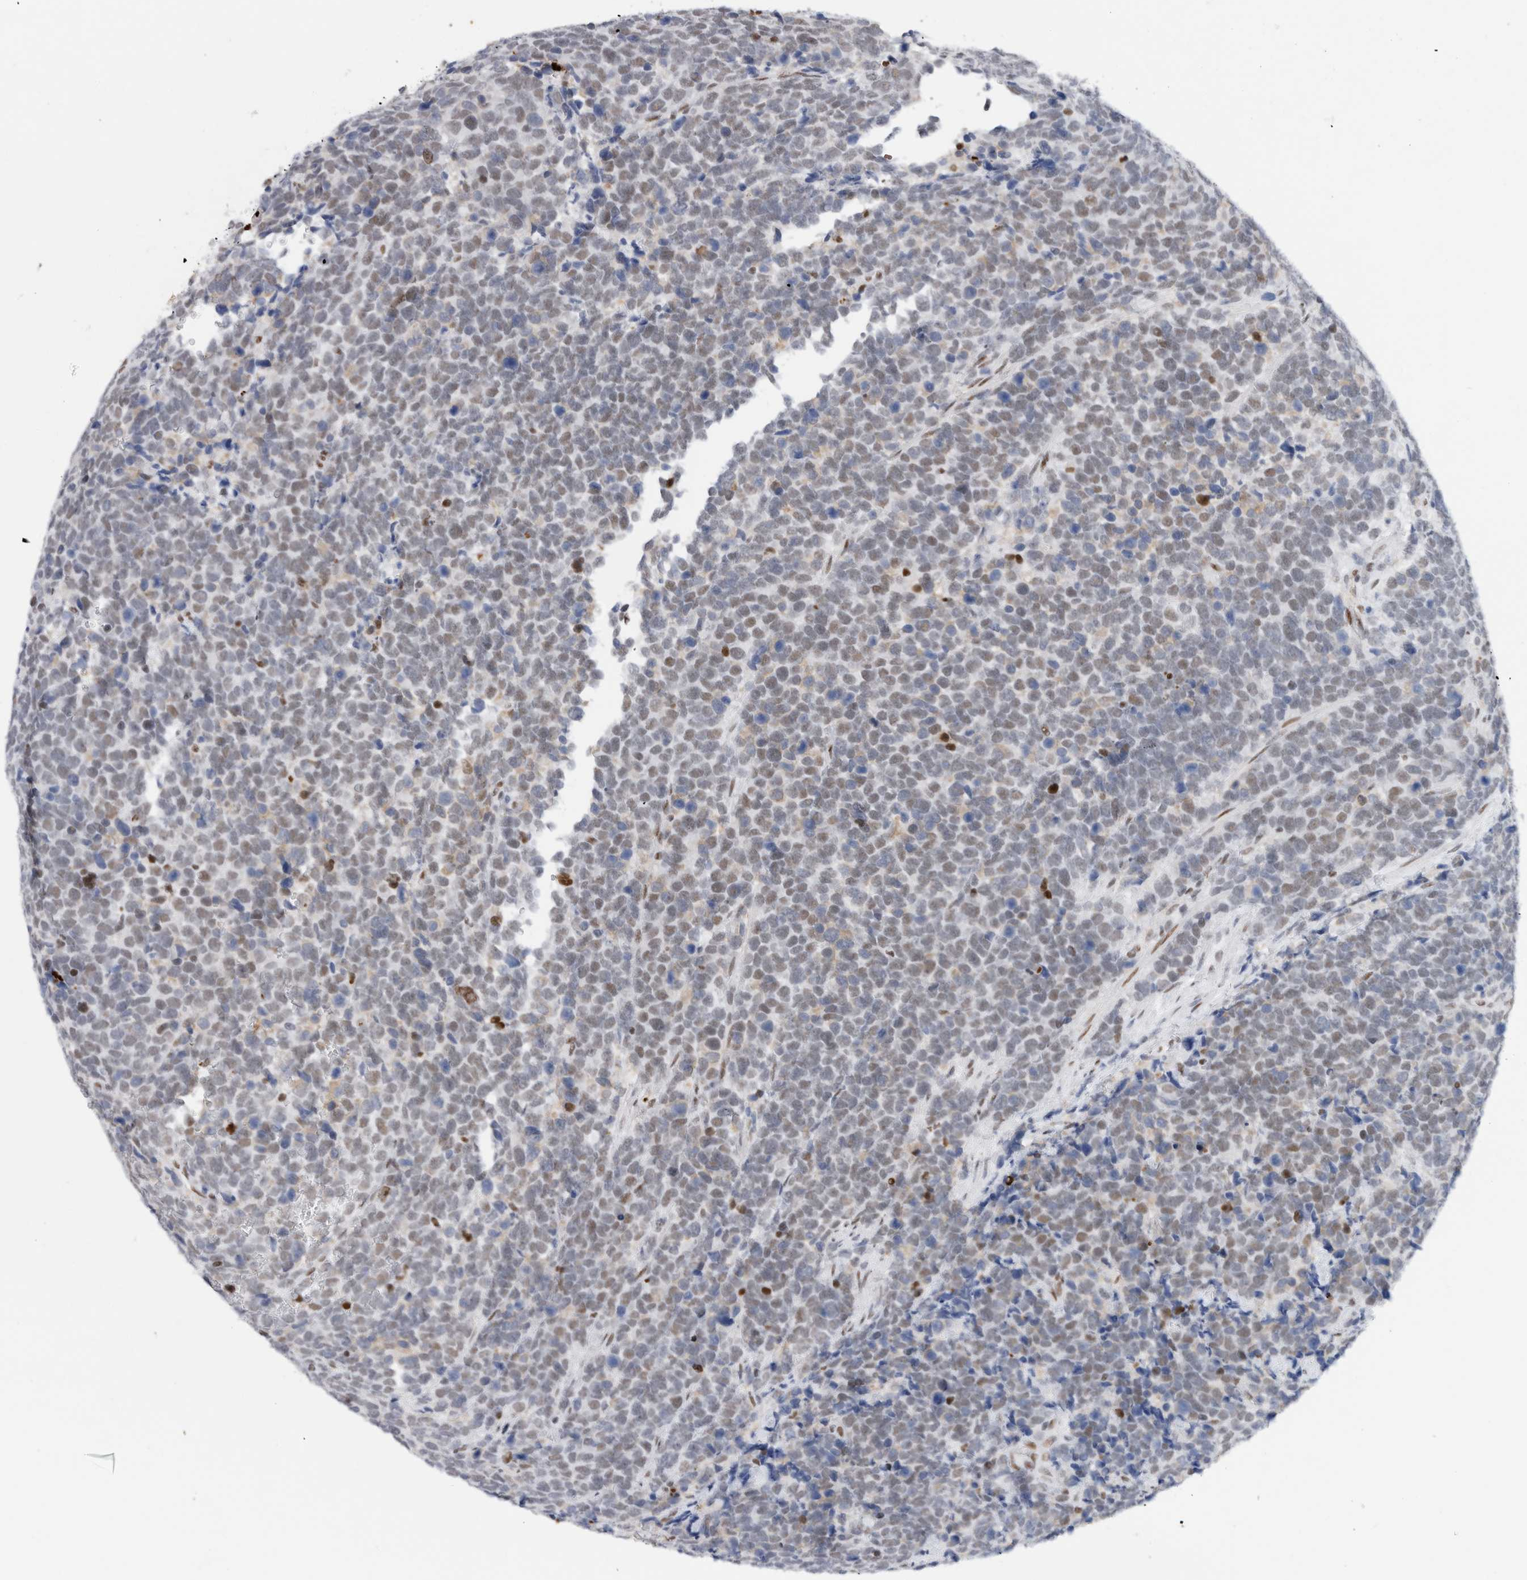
{"staining": {"intensity": "weak", "quantity": "25%-75%", "location": "nuclear"}, "tissue": "urothelial cancer", "cell_type": "Tumor cells", "image_type": "cancer", "snomed": [{"axis": "morphology", "description": "Urothelial carcinoma, High grade"}, {"axis": "topography", "description": "Urinary bladder"}], "caption": "A low amount of weak nuclear positivity is identified in approximately 25%-75% of tumor cells in high-grade urothelial carcinoma tissue.", "gene": "COPS7A", "patient": {"sex": "female", "age": 82}}